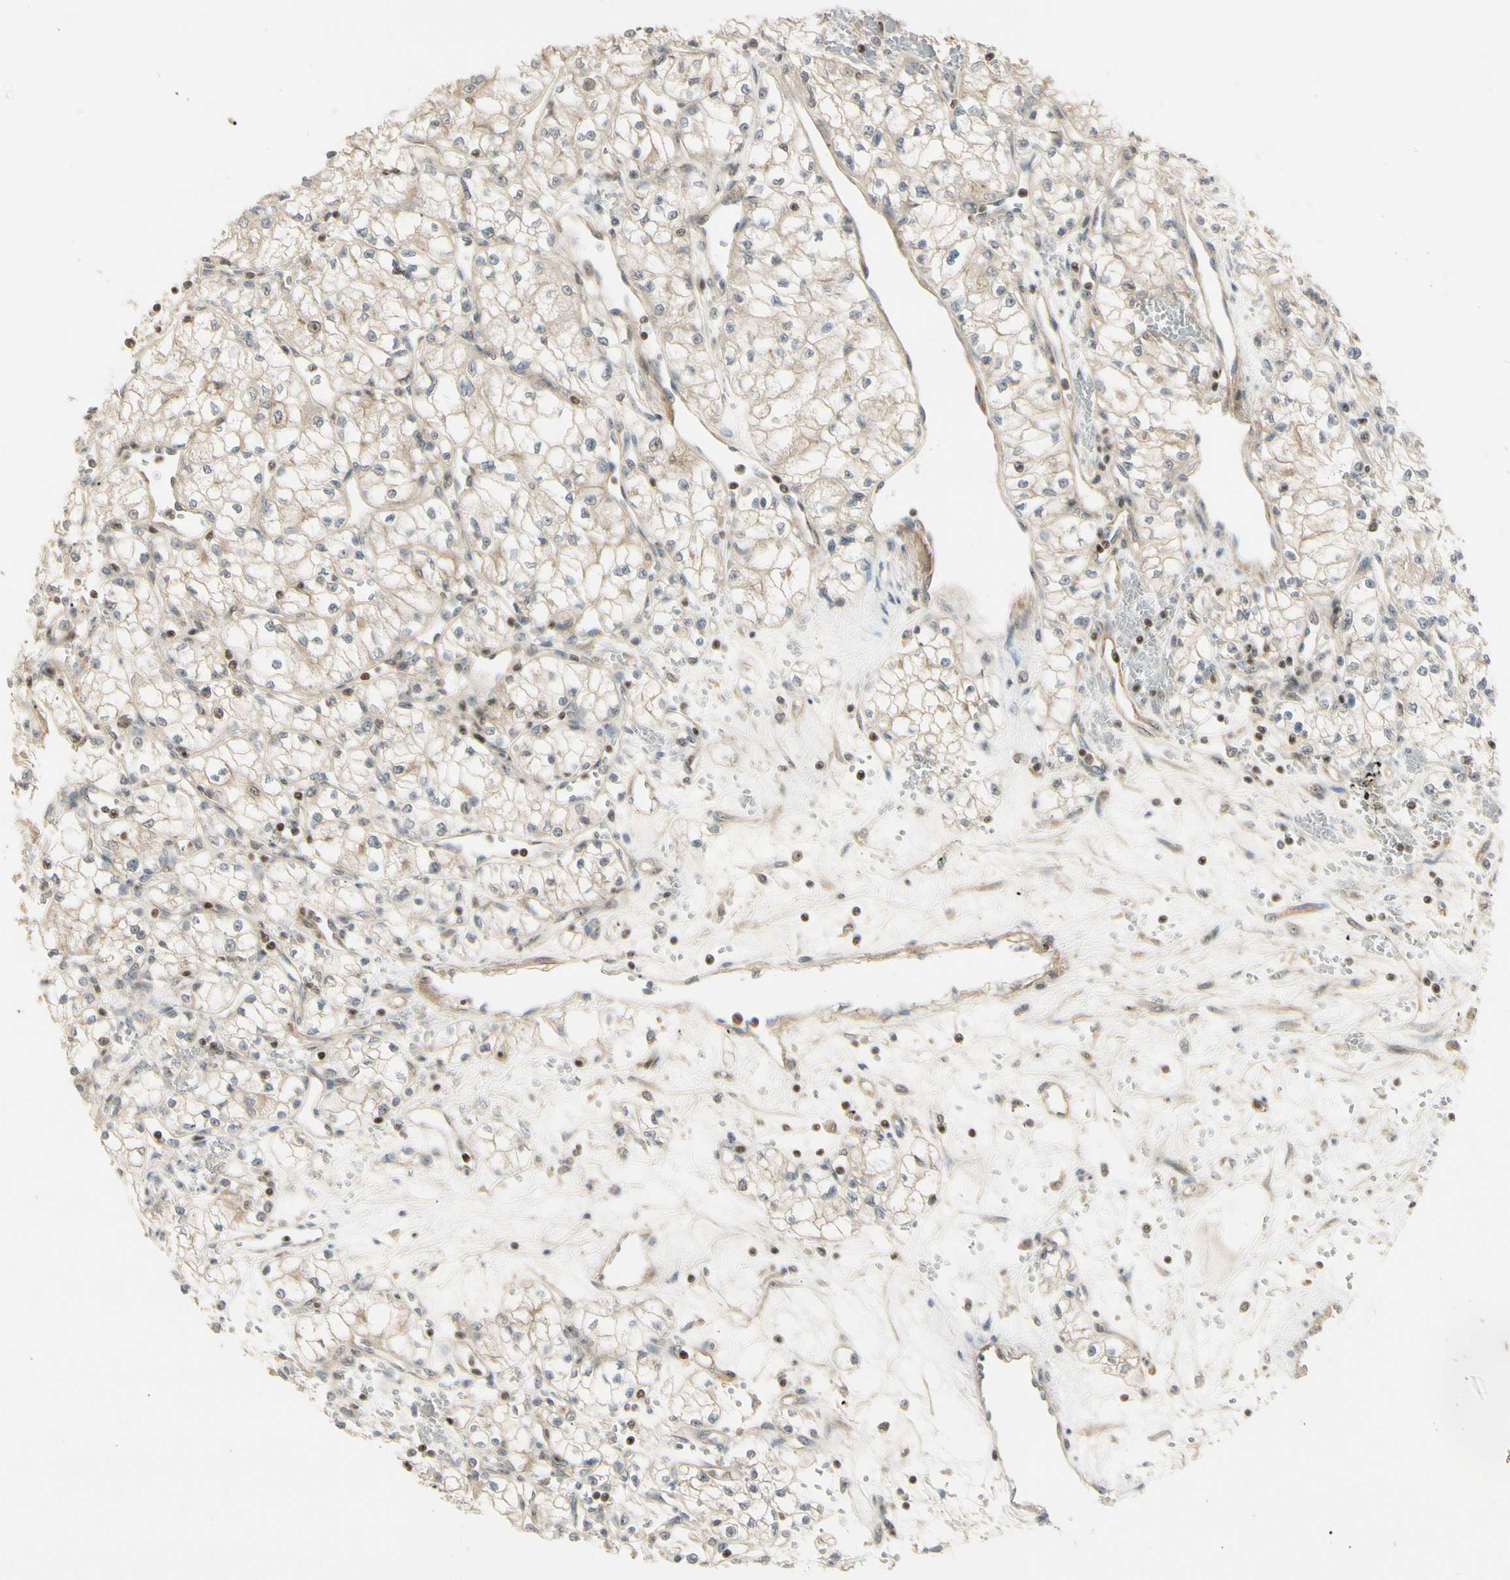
{"staining": {"intensity": "weak", "quantity": ">75%", "location": "cytoplasmic/membranous"}, "tissue": "renal cancer", "cell_type": "Tumor cells", "image_type": "cancer", "snomed": [{"axis": "morphology", "description": "Normal tissue, NOS"}, {"axis": "morphology", "description": "Adenocarcinoma, NOS"}, {"axis": "topography", "description": "Kidney"}], "caption": "Immunohistochemistry (IHC) (DAB) staining of human renal cancer (adenocarcinoma) reveals weak cytoplasmic/membranous protein expression in approximately >75% of tumor cells.", "gene": "NFYA", "patient": {"sex": "male", "age": 59}}